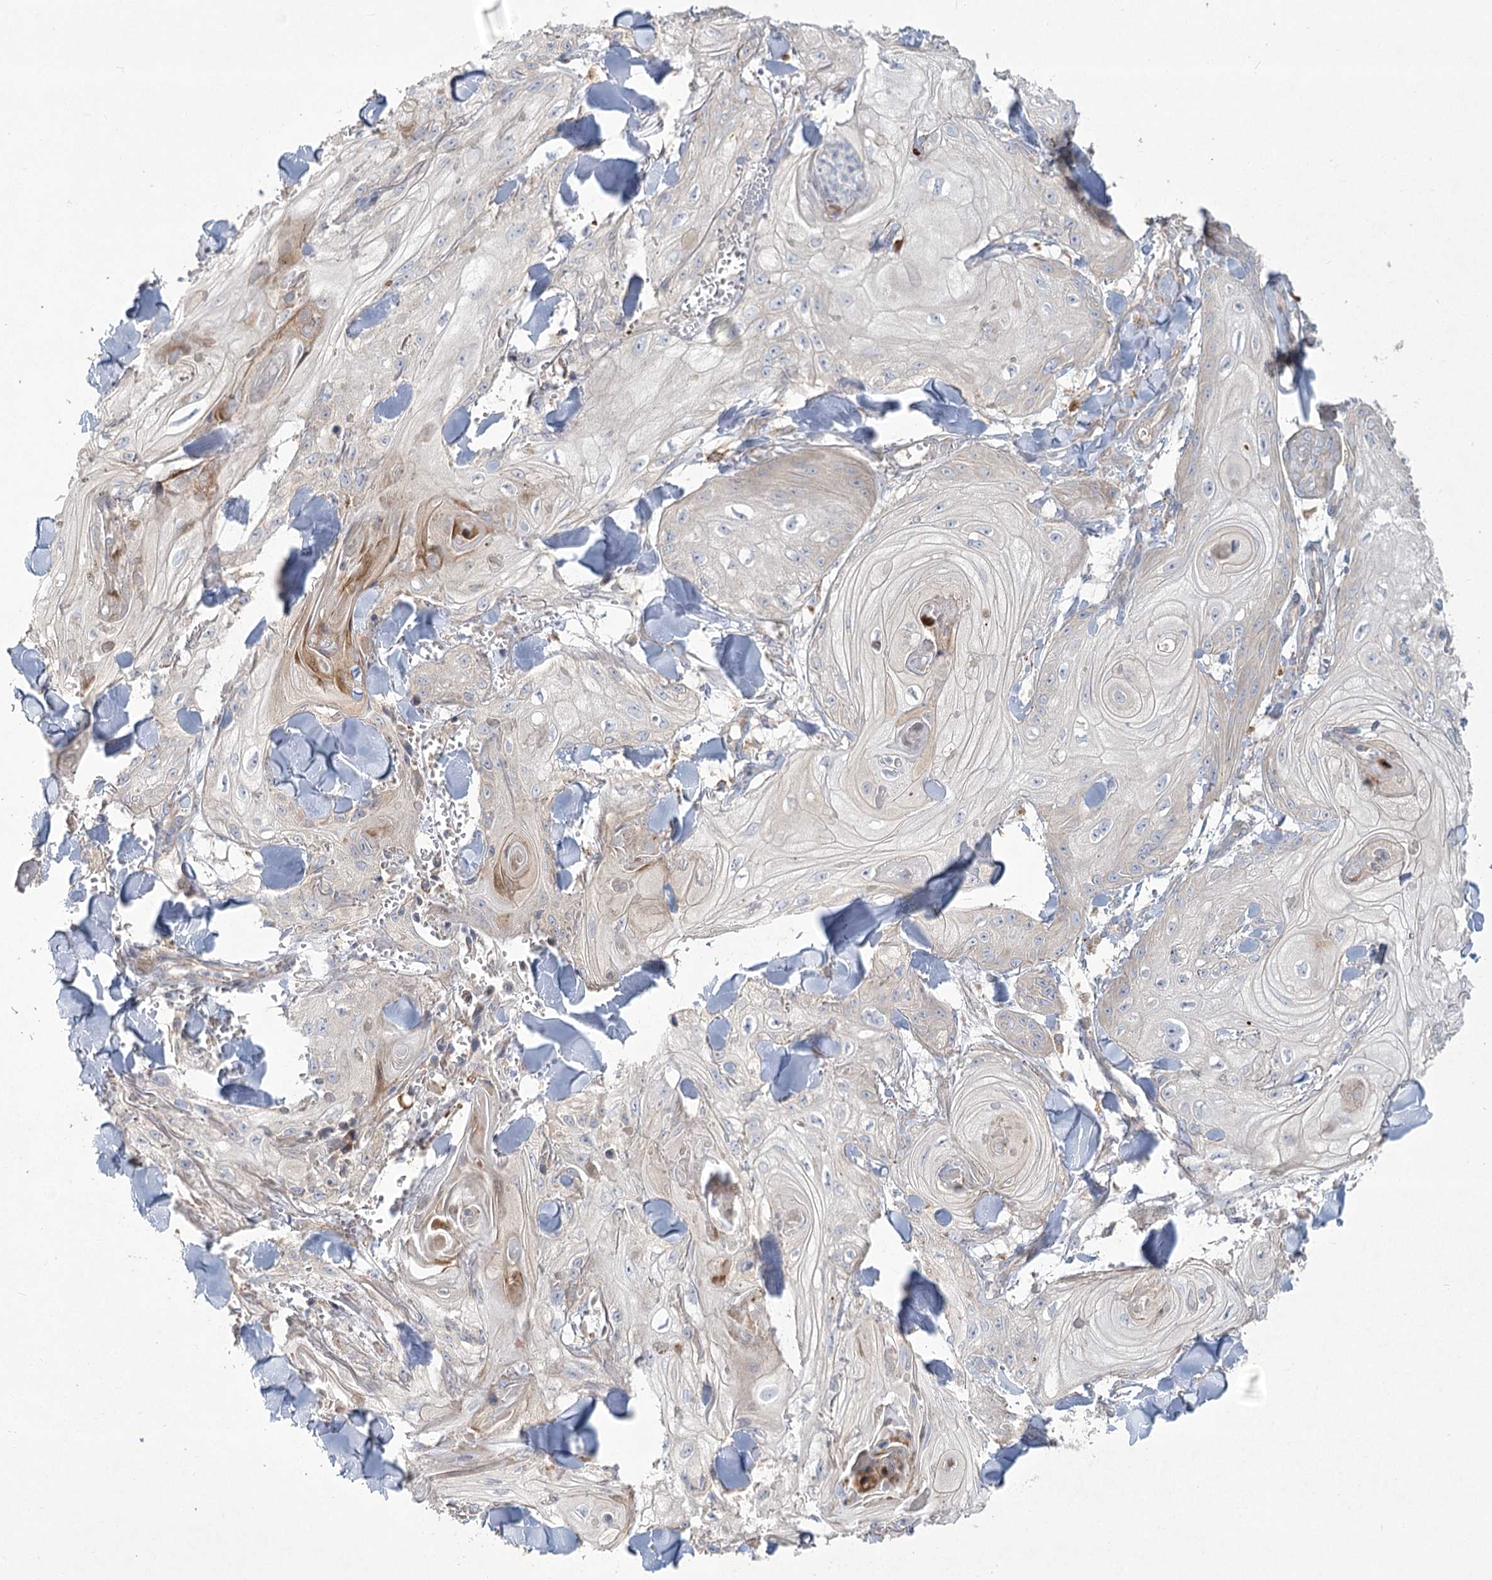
{"staining": {"intensity": "negative", "quantity": "none", "location": "none"}, "tissue": "skin cancer", "cell_type": "Tumor cells", "image_type": "cancer", "snomed": [{"axis": "morphology", "description": "Squamous cell carcinoma, NOS"}, {"axis": "topography", "description": "Skin"}], "caption": "Immunohistochemistry (IHC) of human skin cancer demonstrates no positivity in tumor cells.", "gene": "CAMTA1", "patient": {"sex": "male", "age": 74}}